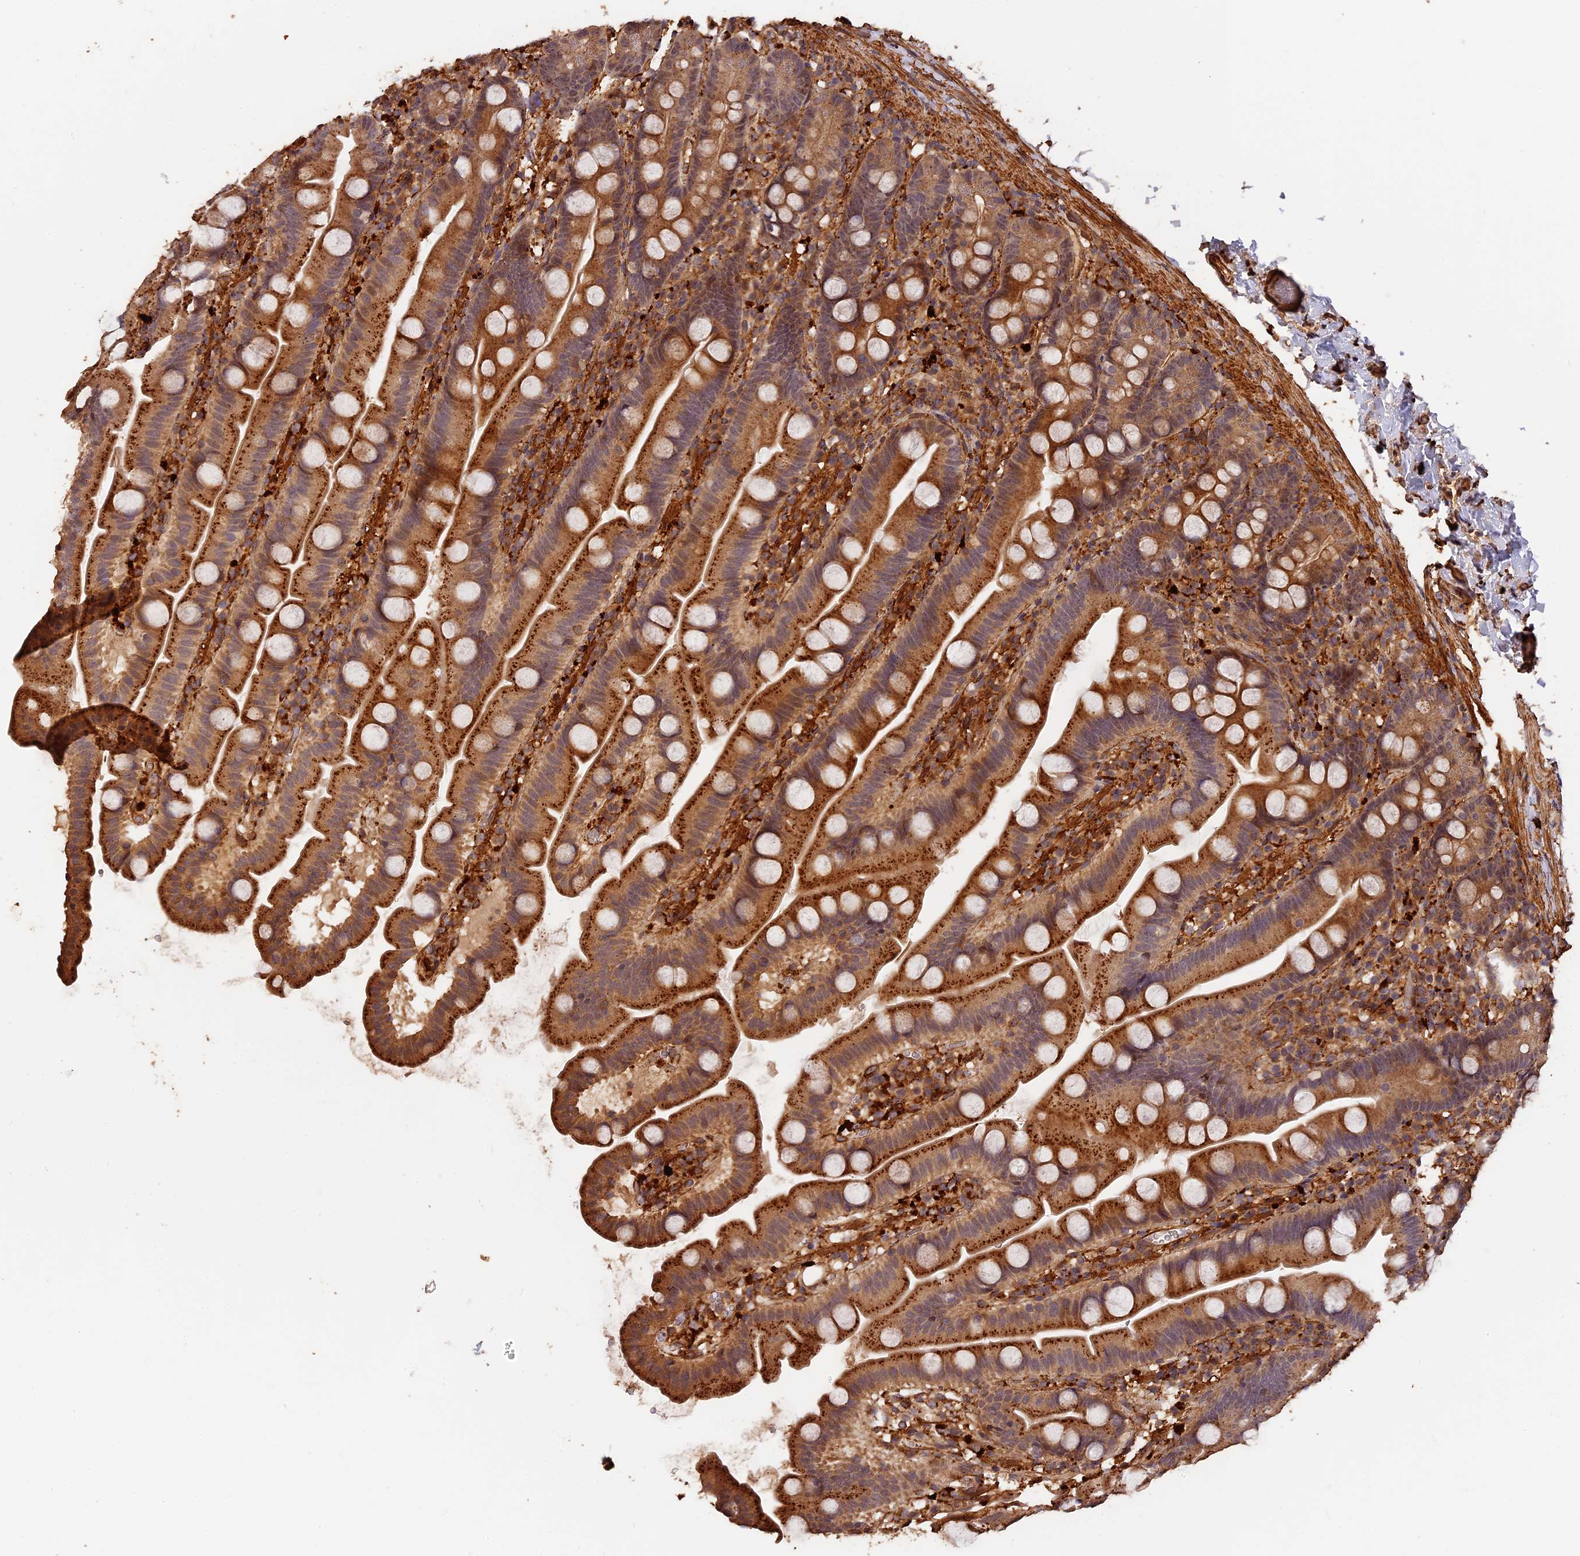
{"staining": {"intensity": "strong", "quantity": ">75%", "location": "cytoplasmic/membranous"}, "tissue": "small intestine", "cell_type": "Glandular cells", "image_type": "normal", "snomed": [{"axis": "morphology", "description": "Normal tissue, NOS"}, {"axis": "topography", "description": "Small intestine"}], "caption": "Small intestine was stained to show a protein in brown. There is high levels of strong cytoplasmic/membranous expression in approximately >75% of glandular cells. (DAB IHC, brown staining for protein, blue staining for nuclei).", "gene": "MMP15", "patient": {"sex": "female", "age": 68}}